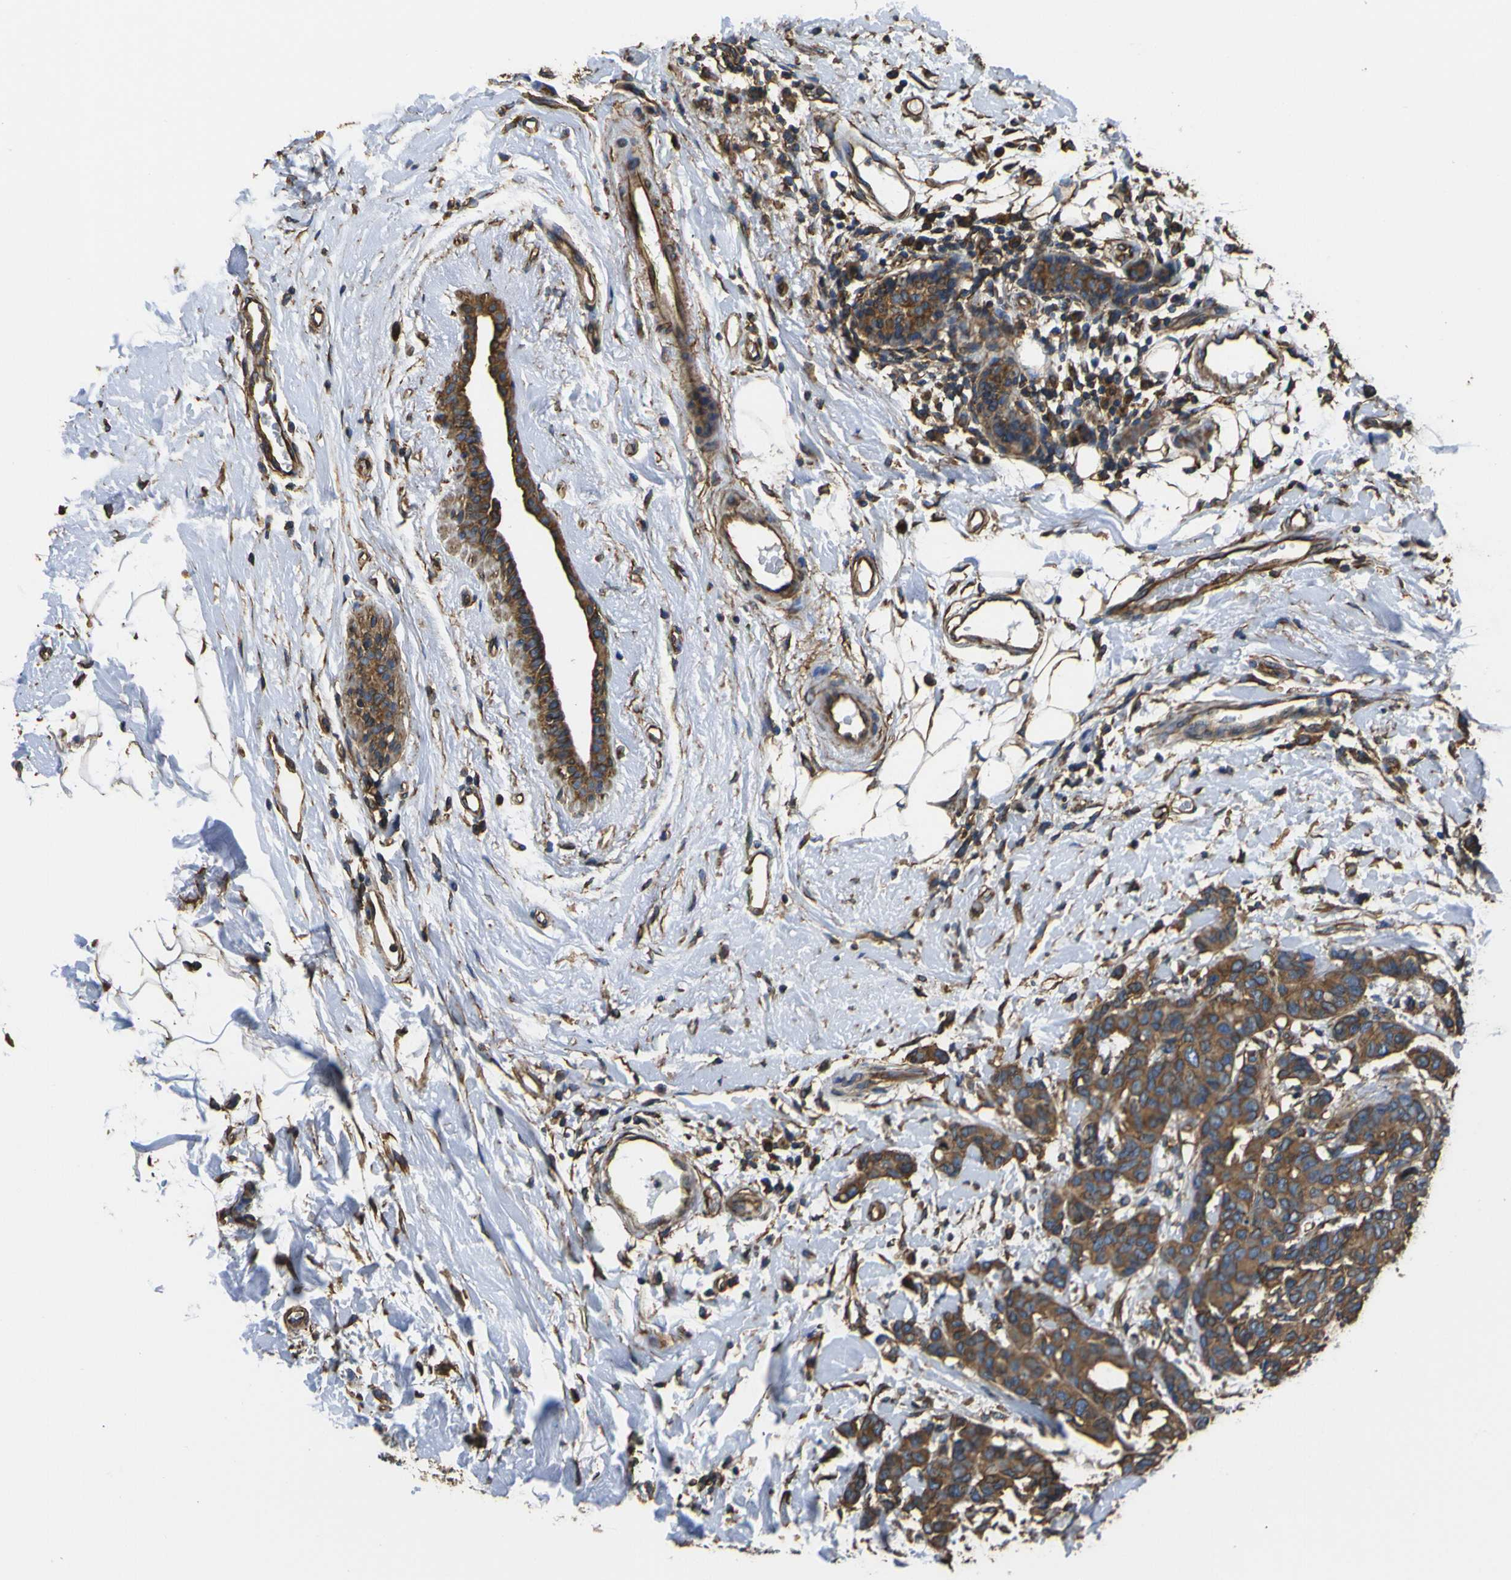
{"staining": {"intensity": "moderate", "quantity": ">75%", "location": "cytoplasmic/membranous"}, "tissue": "breast cancer", "cell_type": "Tumor cells", "image_type": "cancer", "snomed": [{"axis": "morphology", "description": "Duct carcinoma"}, {"axis": "topography", "description": "Breast"}], "caption": "Immunohistochemical staining of breast cancer exhibits moderate cytoplasmic/membranous protein positivity in about >75% of tumor cells.", "gene": "TUBB", "patient": {"sex": "female", "age": 87}}